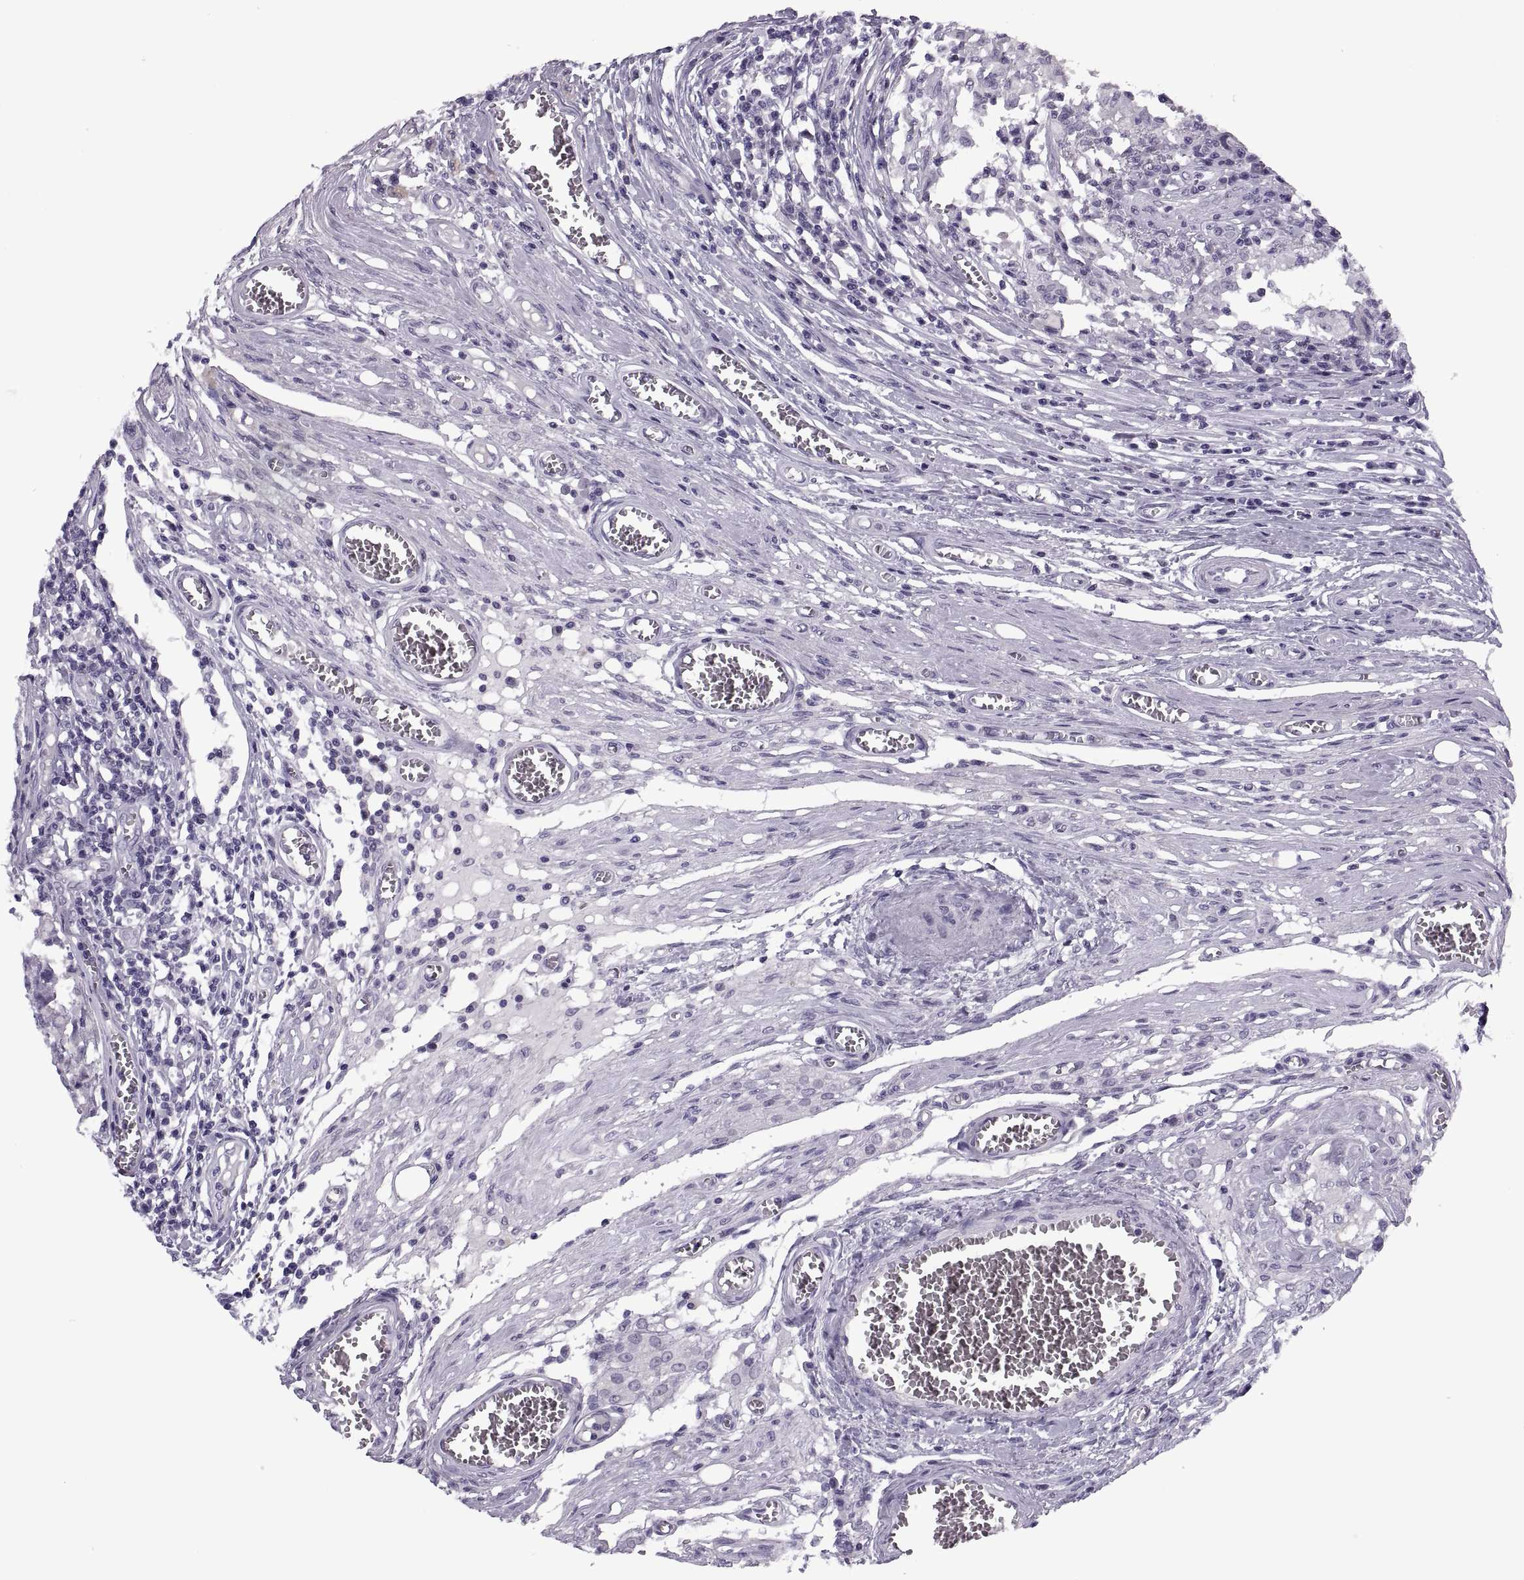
{"staining": {"intensity": "negative", "quantity": "none", "location": "none"}, "tissue": "testis cancer", "cell_type": "Tumor cells", "image_type": "cancer", "snomed": [{"axis": "morphology", "description": "Carcinoma, Embryonal, NOS"}, {"axis": "topography", "description": "Testis"}], "caption": "Testis cancer (embryonal carcinoma) stained for a protein using IHC demonstrates no positivity tumor cells.", "gene": "SYNGR4", "patient": {"sex": "male", "age": 36}}